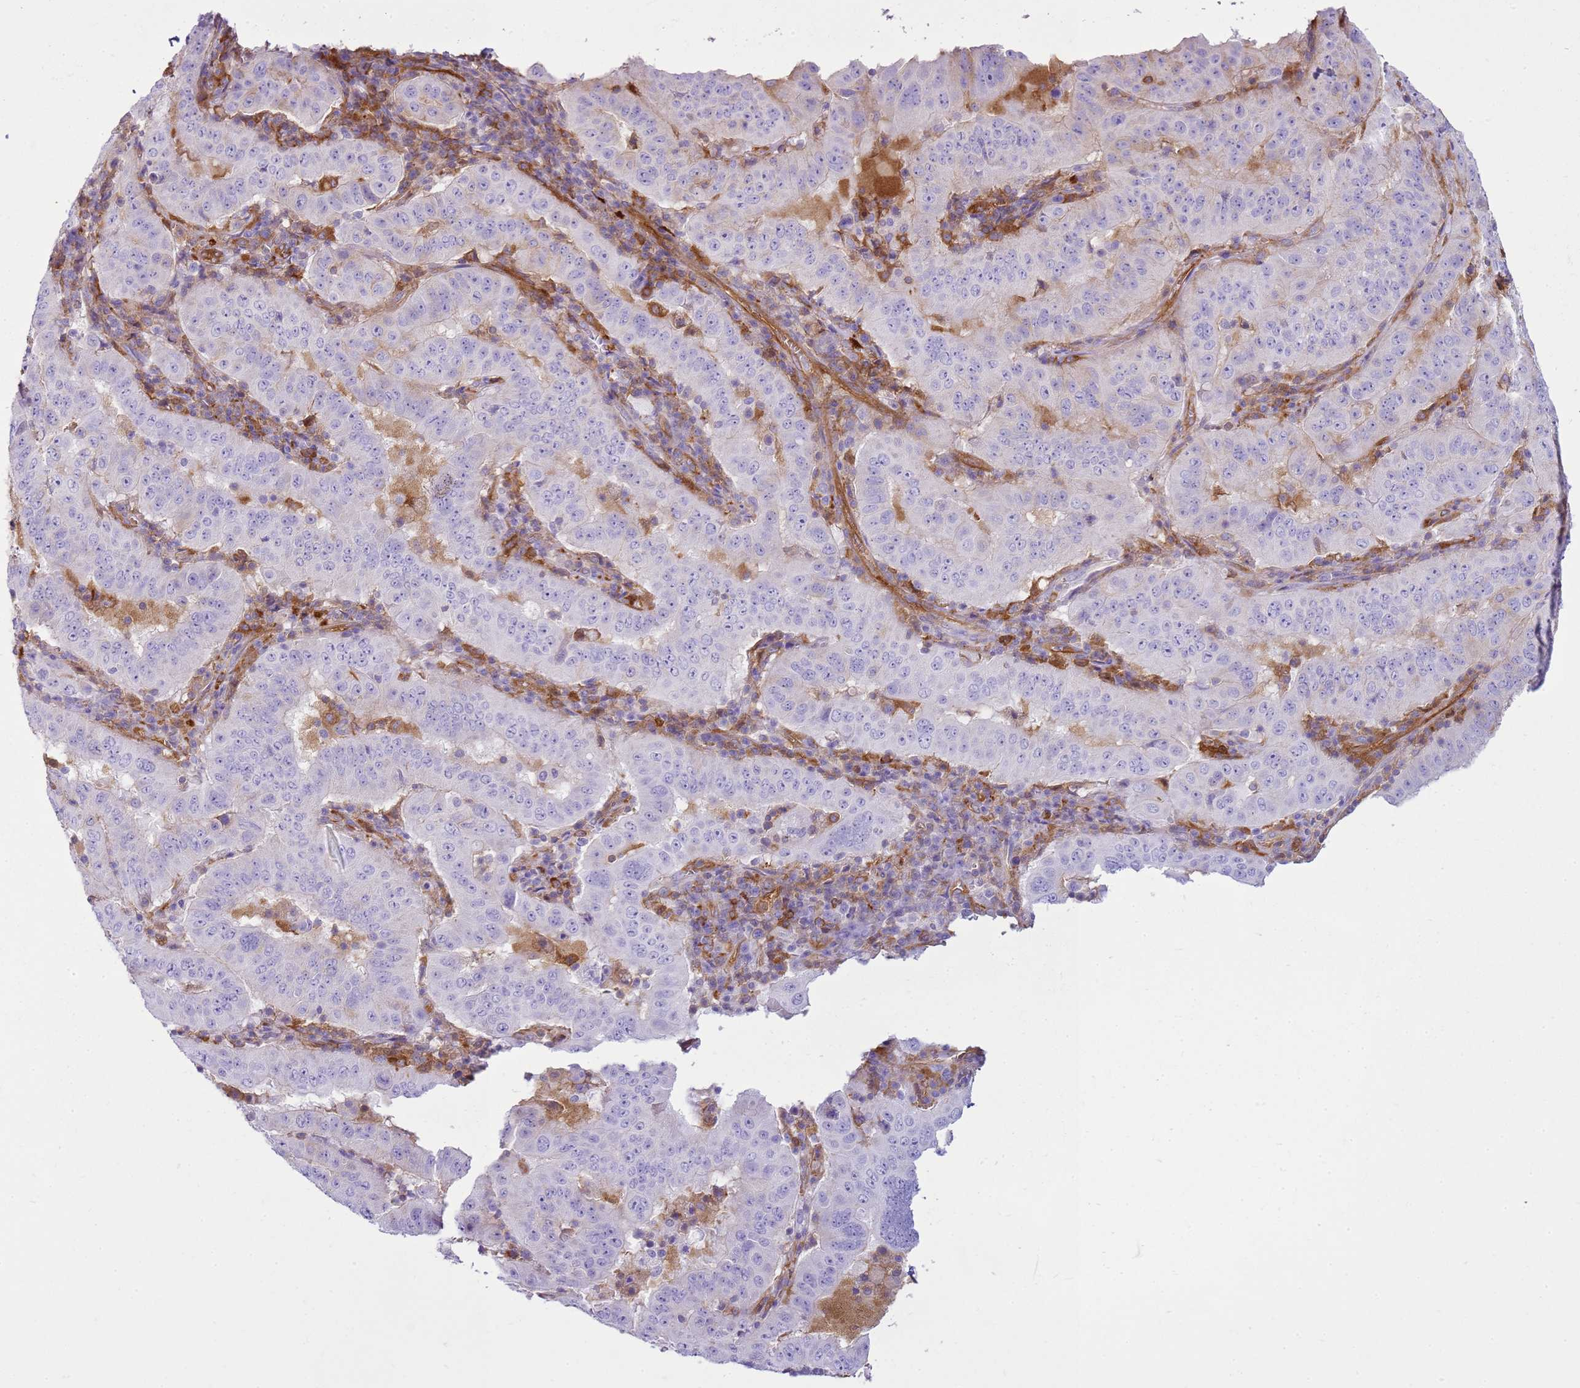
{"staining": {"intensity": "negative", "quantity": "none", "location": "none"}, "tissue": "pancreatic cancer", "cell_type": "Tumor cells", "image_type": "cancer", "snomed": [{"axis": "morphology", "description": "Adenocarcinoma, NOS"}, {"axis": "topography", "description": "Pancreas"}], "caption": "DAB immunohistochemical staining of pancreatic adenocarcinoma exhibits no significant positivity in tumor cells.", "gene": "SNX21", "patient": {"sex": "male", "age": 63}}